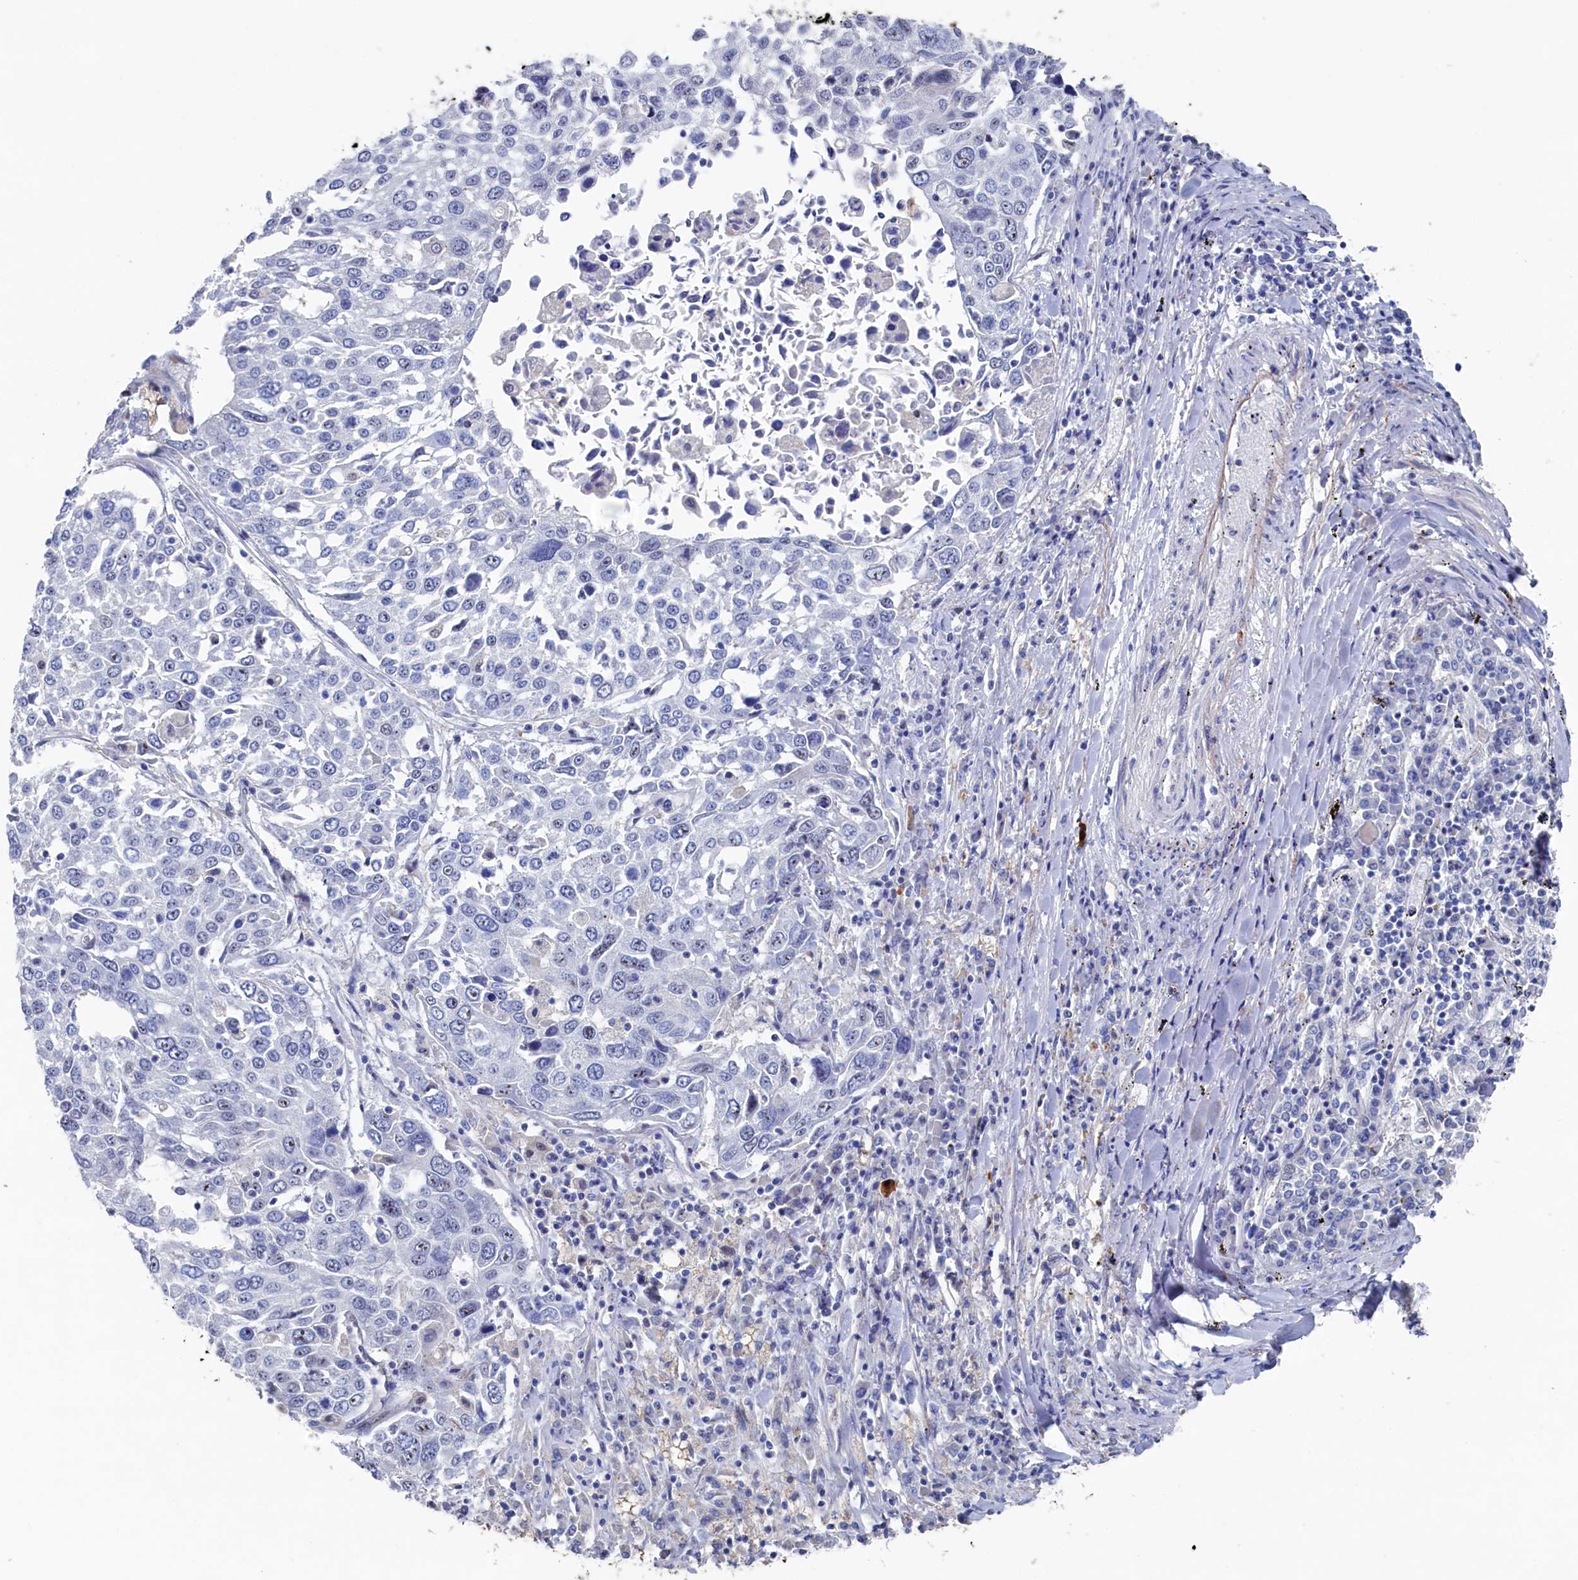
{"staining": {"intensity": "negative", "quantity": "none", "location": "none"}, "tissue": "lung cancer", "cell_type": "Tumor cells", "image_type": "cancer", "snomed": [{"axis": "morphology", "description": "Squamous cell carcinoma, NOS"}, {"axis": "topography", "description": "Lung"}], "caption": "Lung cancer (squamous cell carcinoma) was stained to show a protein in brown. There is no significant positivity in tumor cells.", "gene": "CBLIF", "patient": {"sex": "male", "age": 65}}